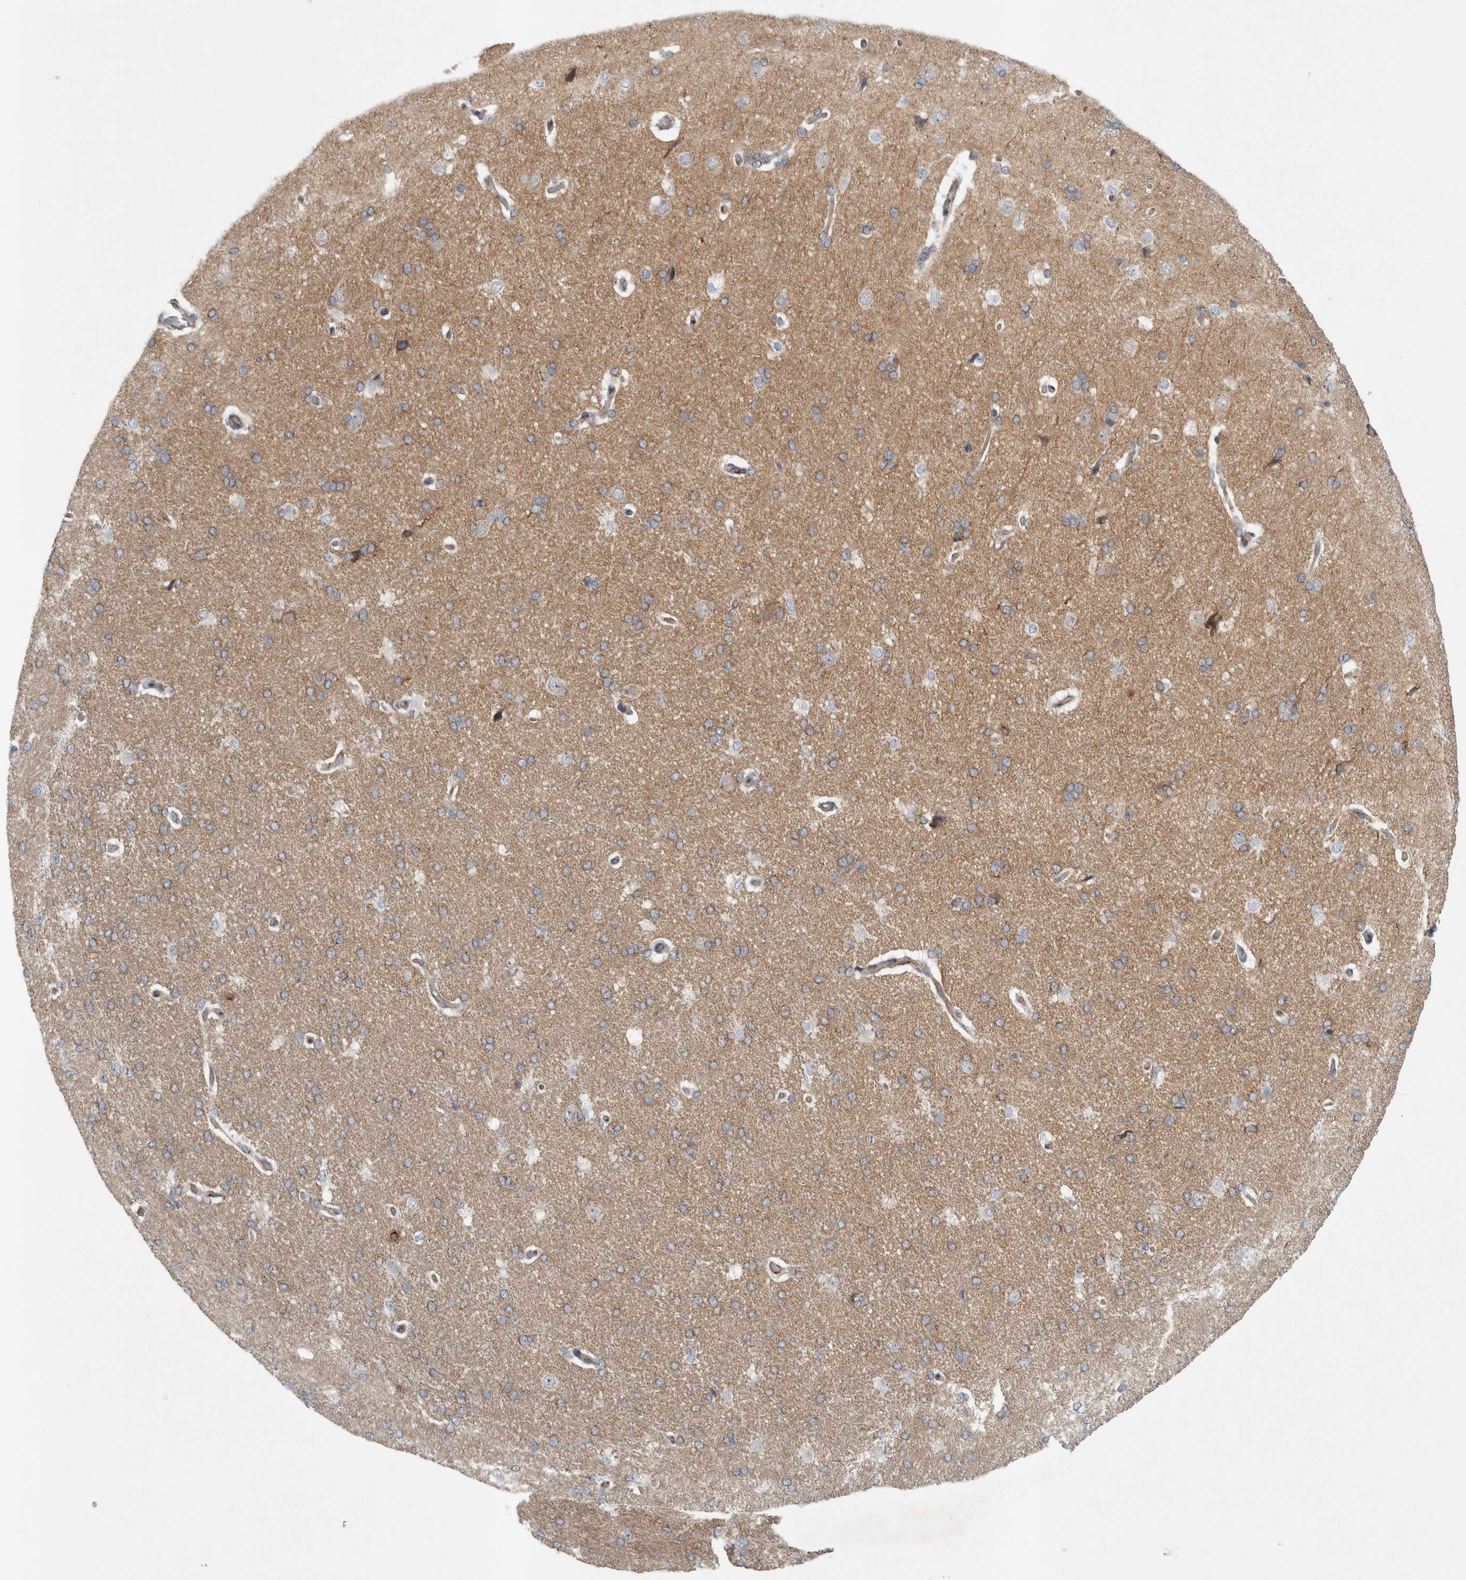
{"staining": {"intensity": "negative", "quantity": "none", "location": "none"}, "tissue": "cerebral cortex", "cell_type": "Endothelial cells", "image_type": "normal", "snomed": [{"axis": "morphology", "description": "Normal tissue, NOS"}, {"axis": "topography", "description": "Cerebral cortex"}], "caption": "This is an immunohistochemistry (IHC) photomicrograph of benign cerebral cortex. There is no staining in endothelial cells.", "gene": "PEX6", "patient": {"sex": "male", "age": 62}}